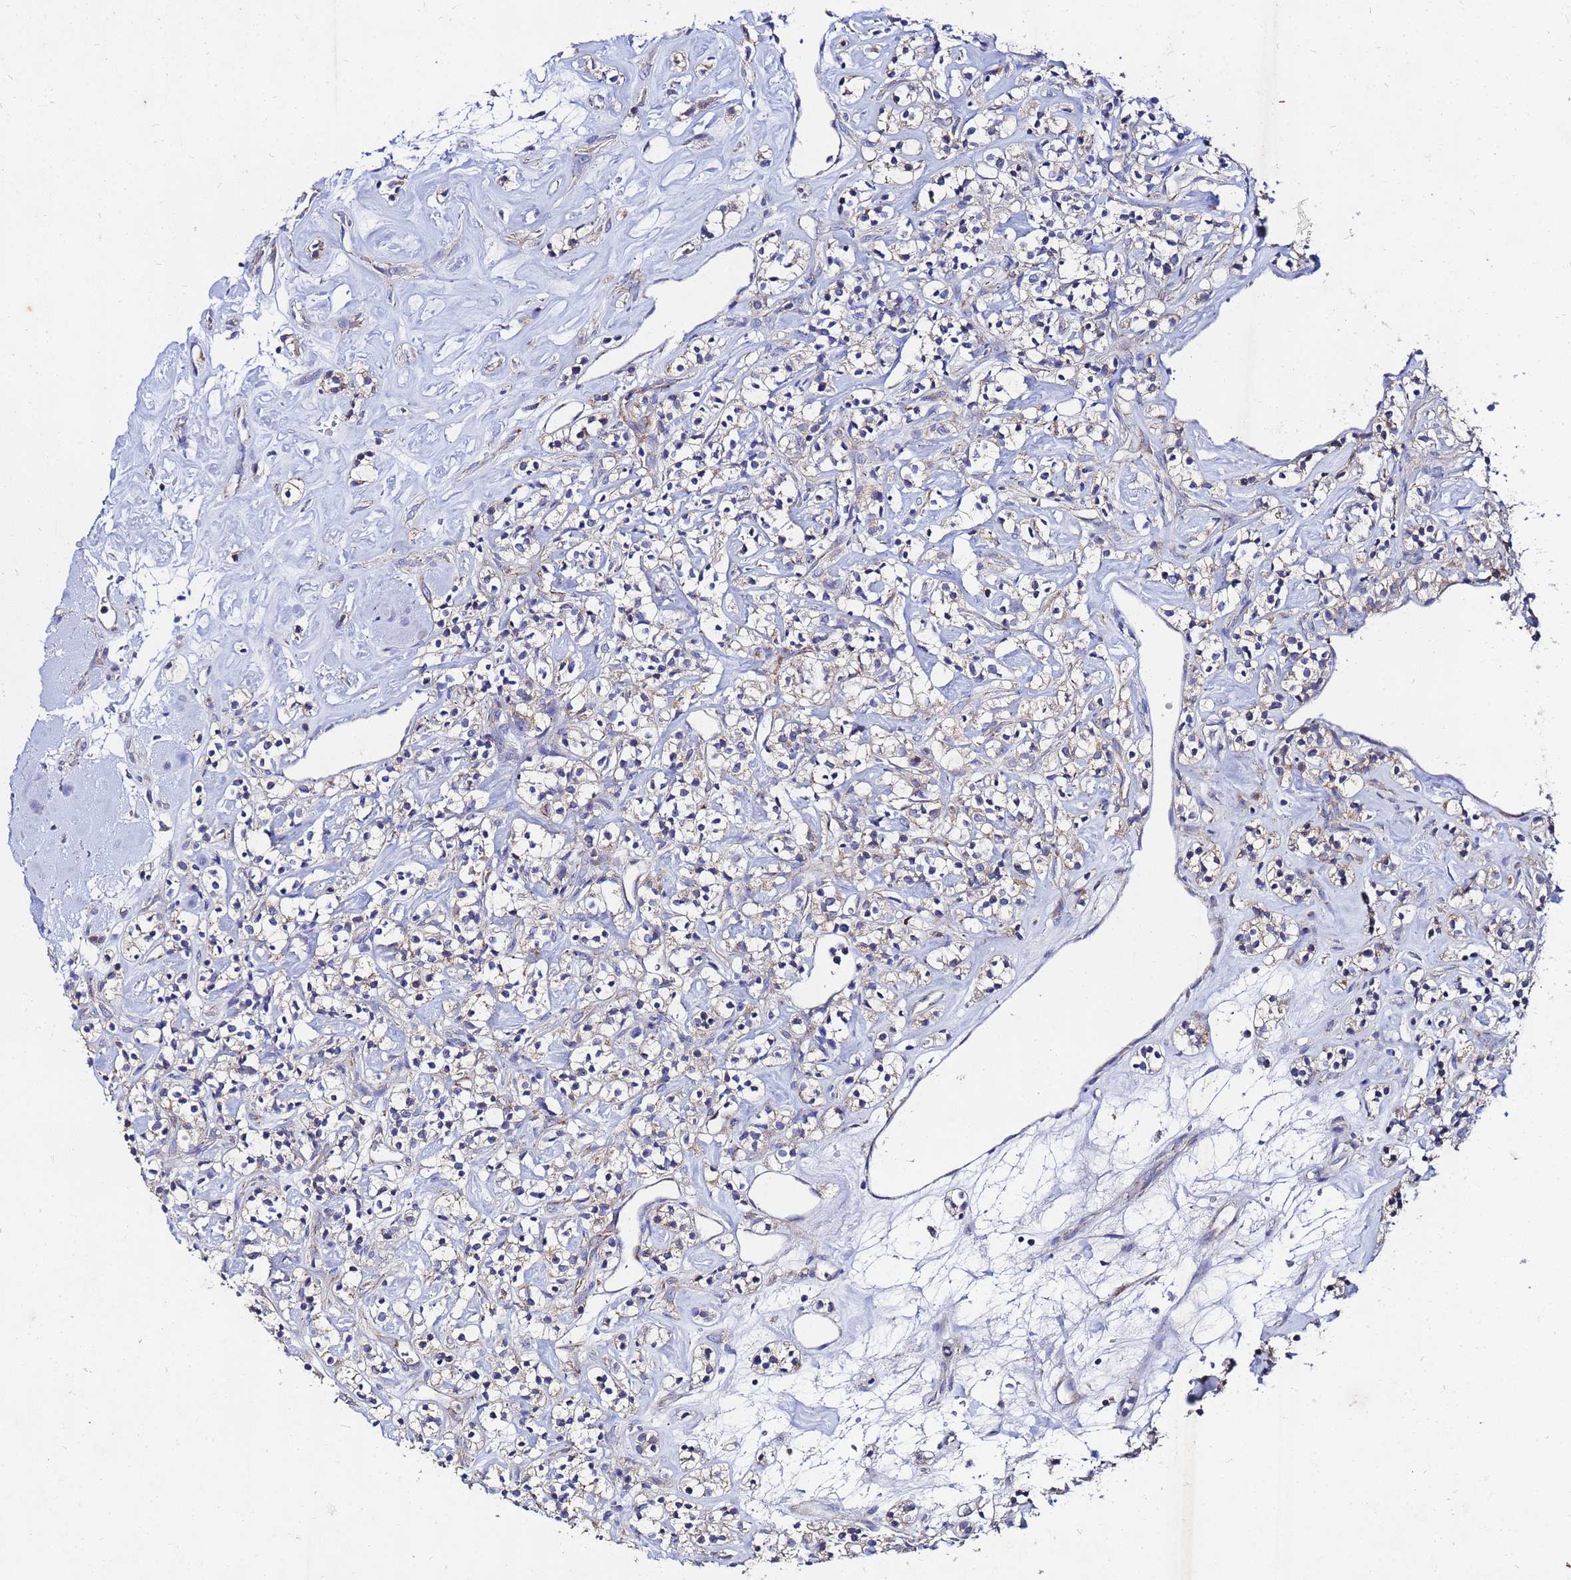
{"staining": {"intensity": "negative", "quantity": "none", "location": "none"}, "tissue": "renal cancer", "cell_type": "Tumor cells", "image_type": "cancer", "snomed": [{"axis": "morphology", "description": "Adenocarcinoma, NOS"}, {"axis": "topography", "description": "Kidney"}], "caption": "Renal cancer (adenocarcinoma) was stained to show a protein in brown. There is no significant staining in tumor cells.", "gene": "FAHD2A", "patient": {"sex": "male", "age": 77}}